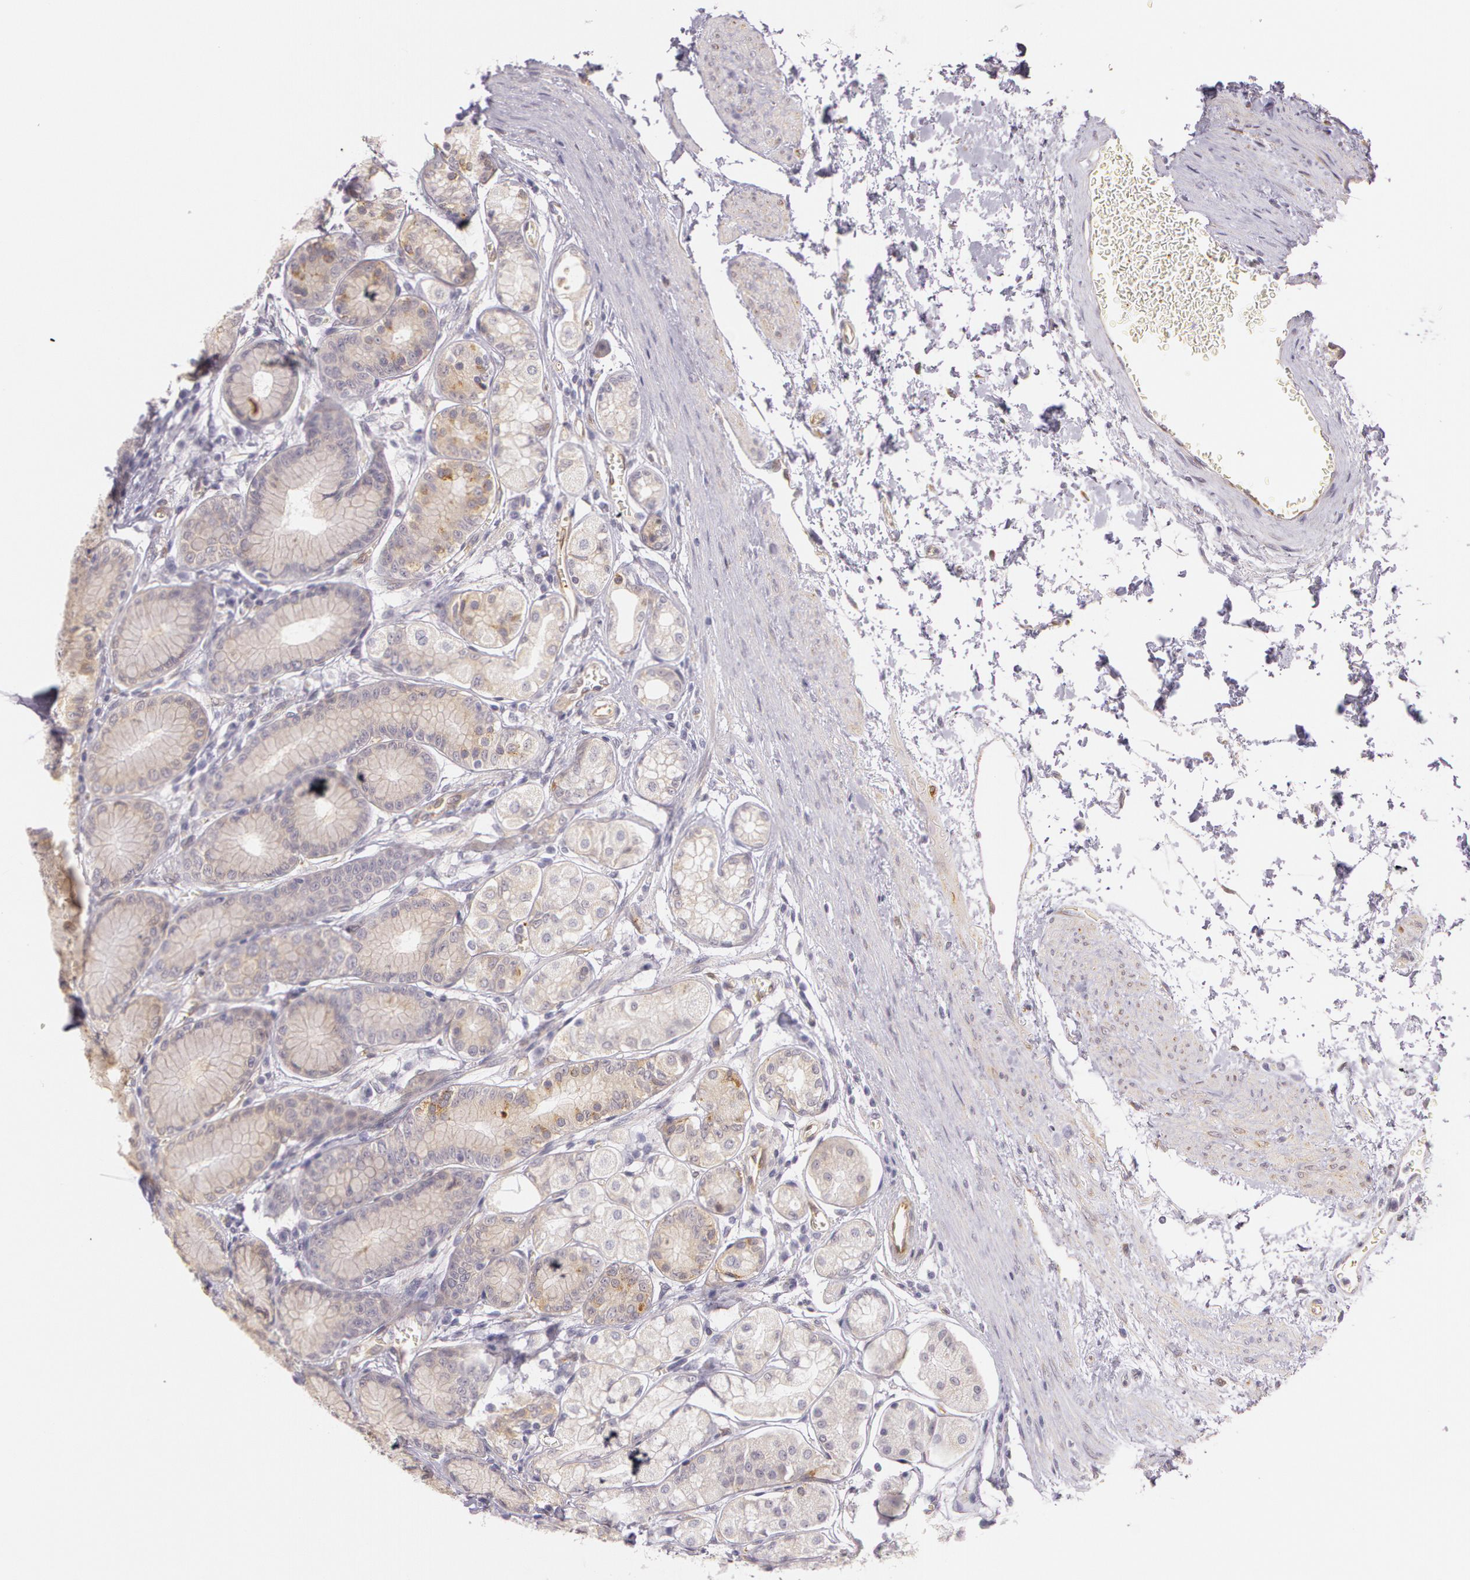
{"staining": {"intensity": "weak", "quantity": ">75%", "location": "cytoplasmic/membranous"}, "tissue": "stomach", "cell_type": "Glandular cells", "image_type": "normal", "snomed": [{"axis": "morphology", "description": "Normal tissue, NOS"}, {"axis": "topography", "description": "Stomach"}, {"axis": "topography", "description": "Stomach, lower"}], "caption": "DAB immunohistochemical staining of benign stomach displays weak cytoplasmic/membranous protein expression in approximately >75% of glandular cells. (DAB IHC, brown staining for protein, blue staining for nuclei).", "gene": "APP", "patient": {"sex": "male", "age": 76}}